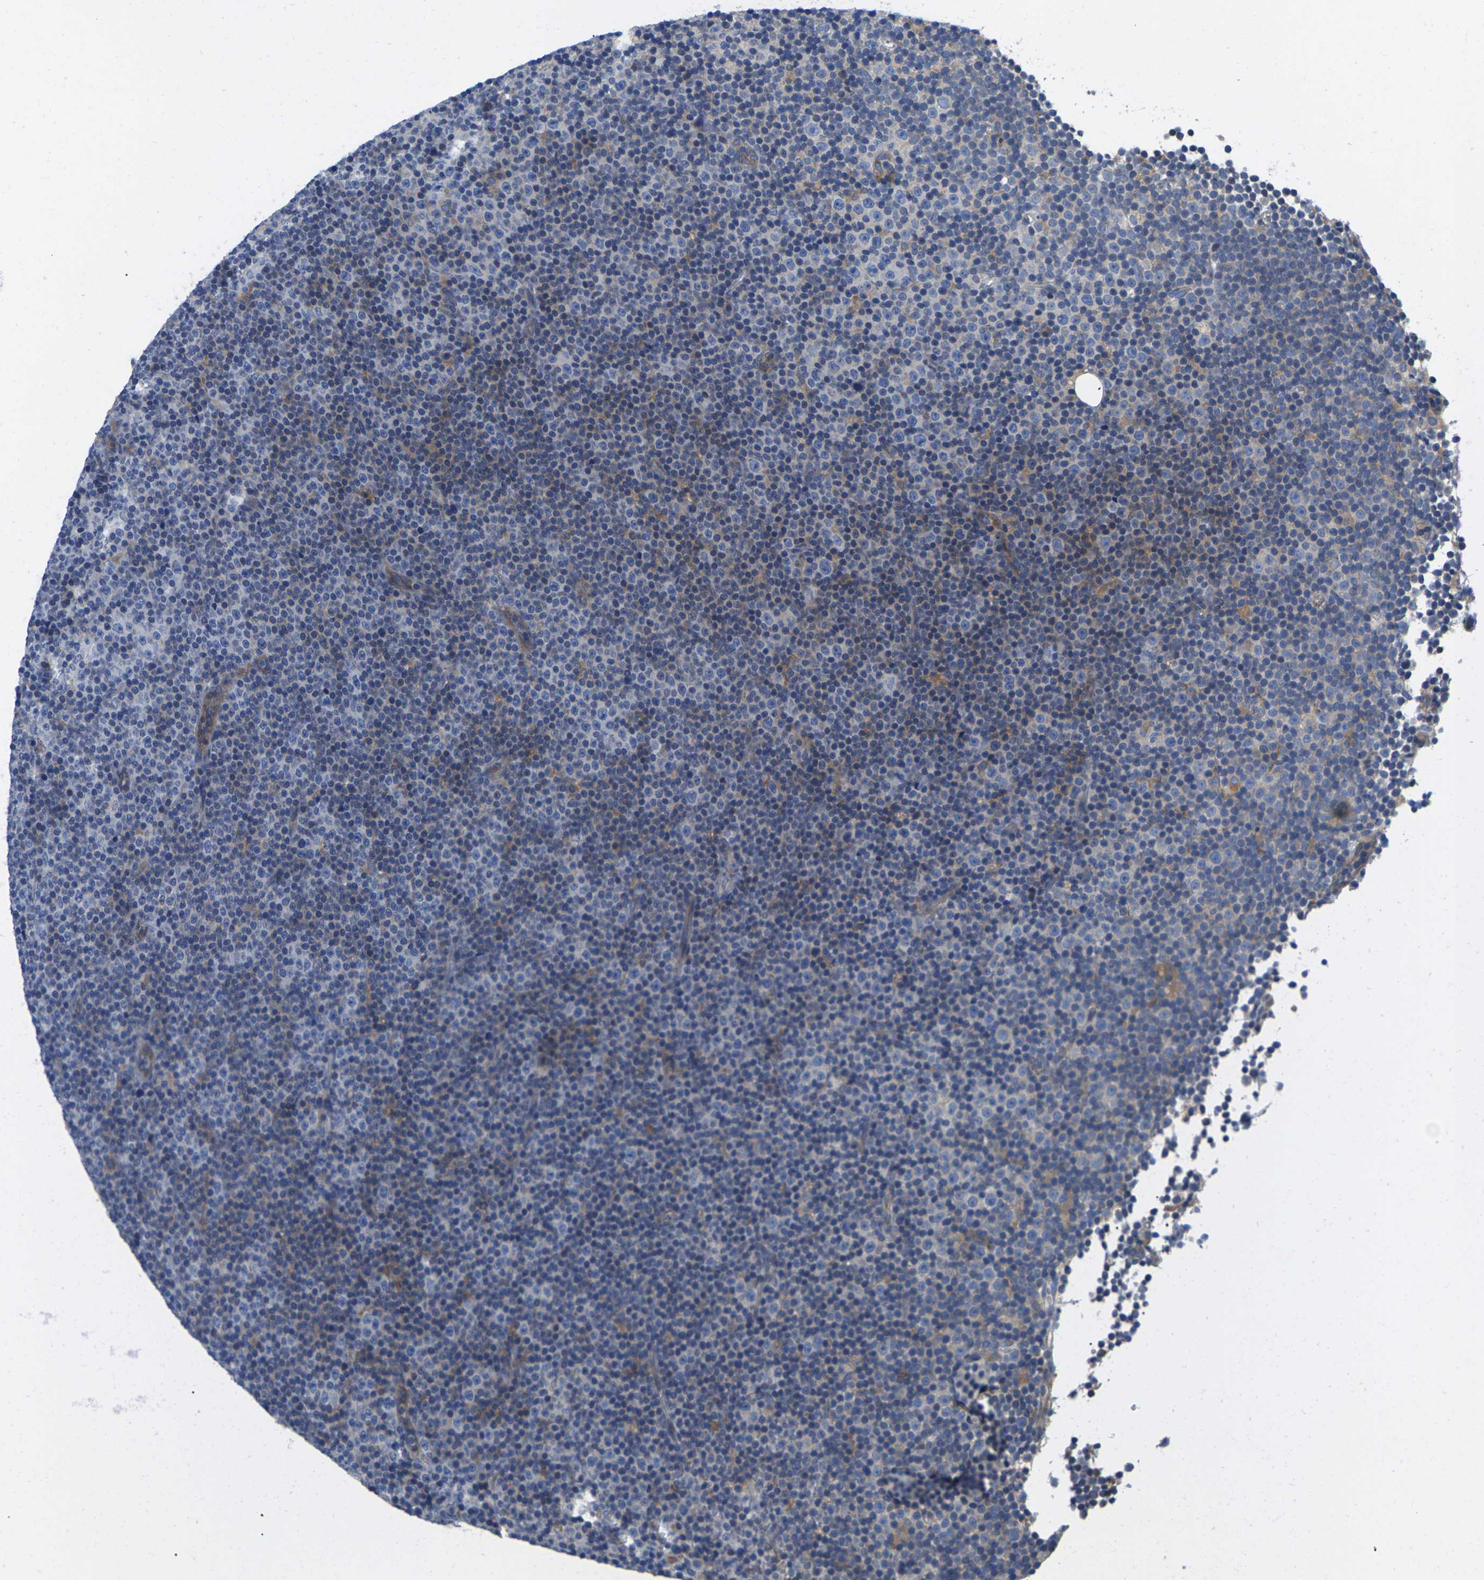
{"staining": {"intensity": "negative", "quantity": "none", "location": "none"}, "tissue": "lymphoma", "cell_type": "Tumor cells", "image_type": "cancer", "snomed": [{"axis": "morphology", "description": "Malignant lymphoma, non-Hodgkin's type, Low grade"}, {"axis": "topography", "description": "Lymph node"}], "caption": "An image of malignant lymphoma, non-Hodgkin's type (low-grade) stained for a protein exhibits no brown staining in tumor cells.", "gene": "SCNN1A", "patient": {"sex": "female", "age": 67}}